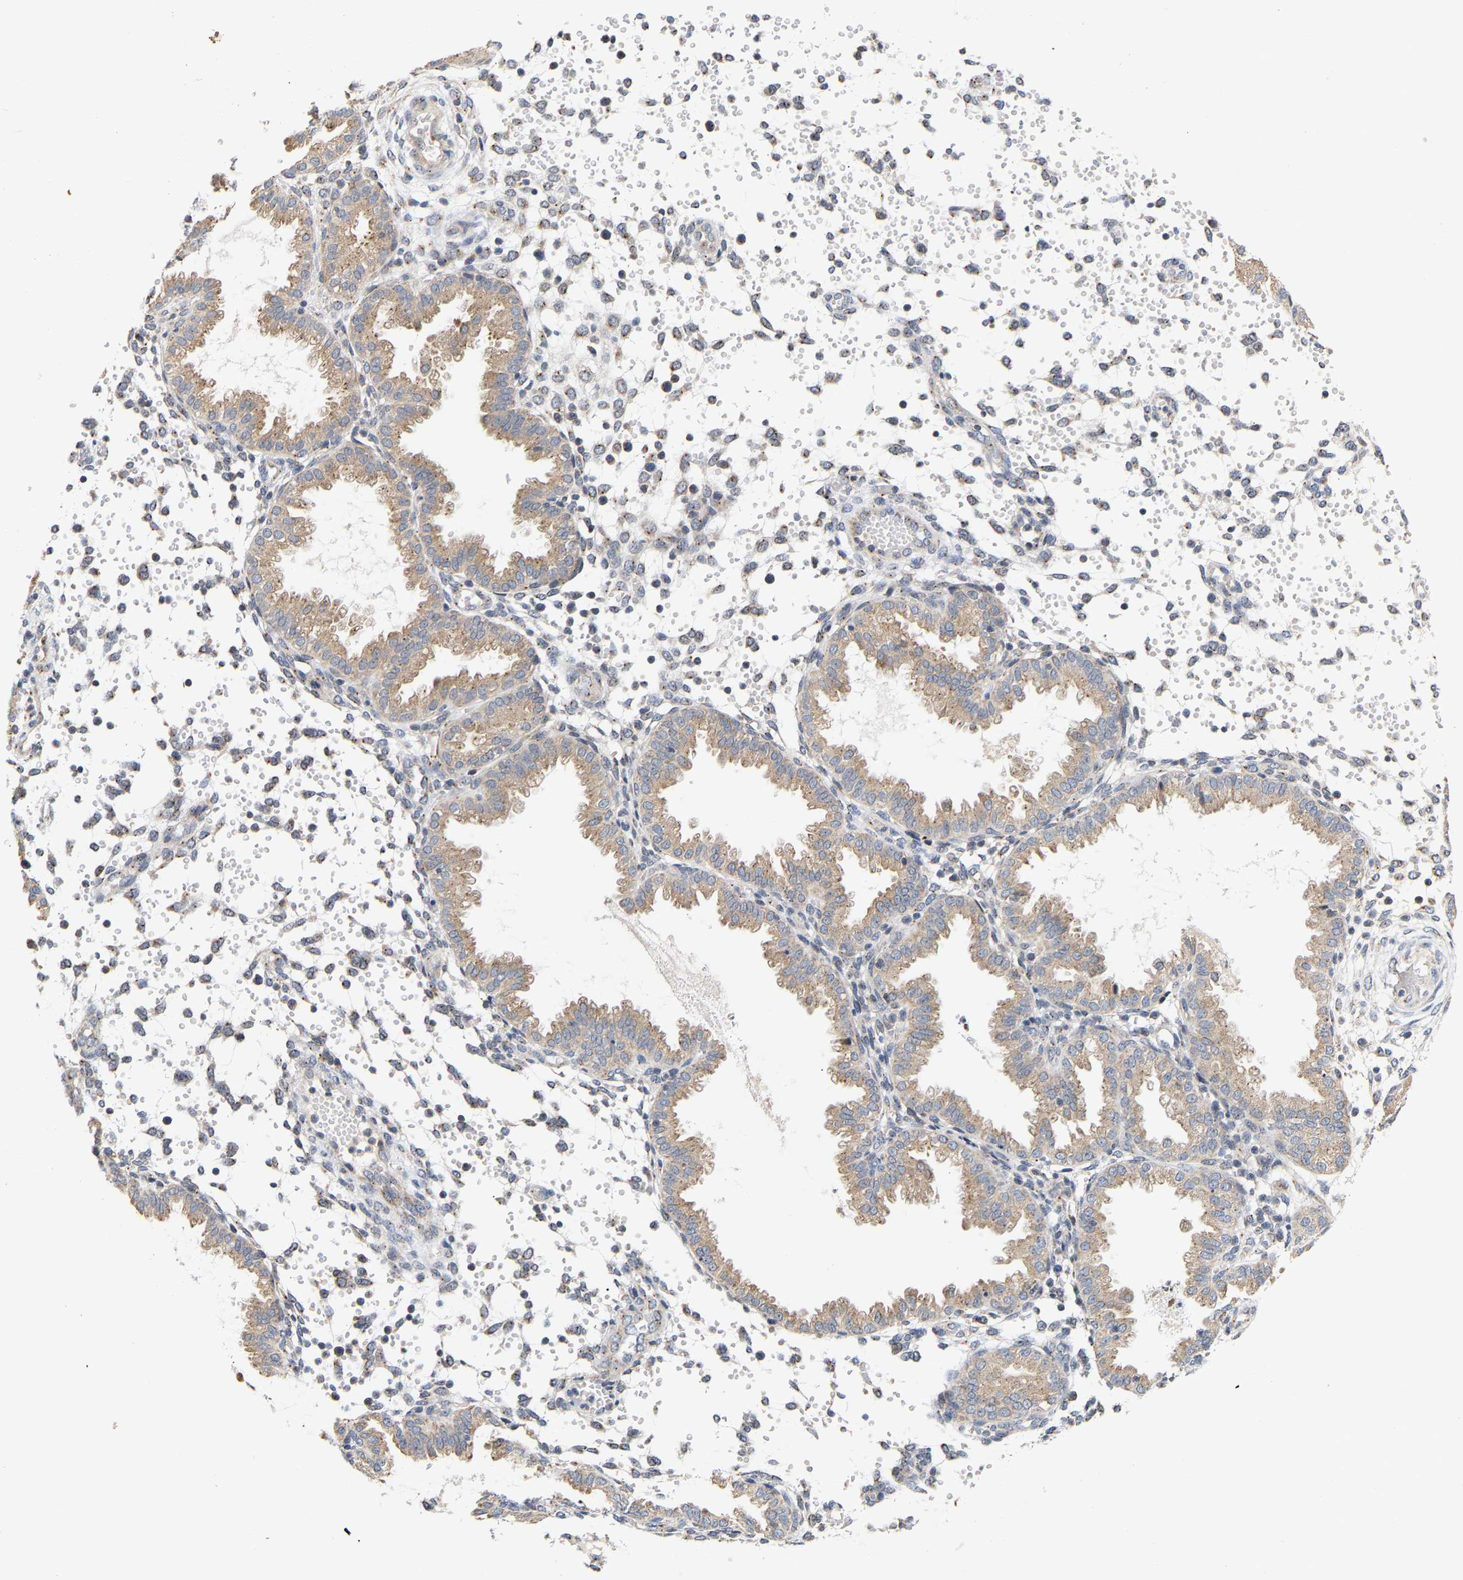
{"staining": {"intensity": "weak", "quantity": "25%-75%", "location": "cytoplasmic/membranous"}, "tissue": "endometrium", "cell_type": "Cells in endometrial stroma", "image_type": "normal", "snomed": [{"axis": "morphology", "description": "Normal tissue, NOS"}, {"axis": "topography", "description": "Endometrium"}], "caption": "Approximately 25%-75% of cells in endometrial stroma in benign endometrium demonstrate weak cytoplasmic/membranous protein expression as visualized by brown immunohistochemical staining.", "gene": "PCNT", "patient": {"sex": "female", "age": 33}}